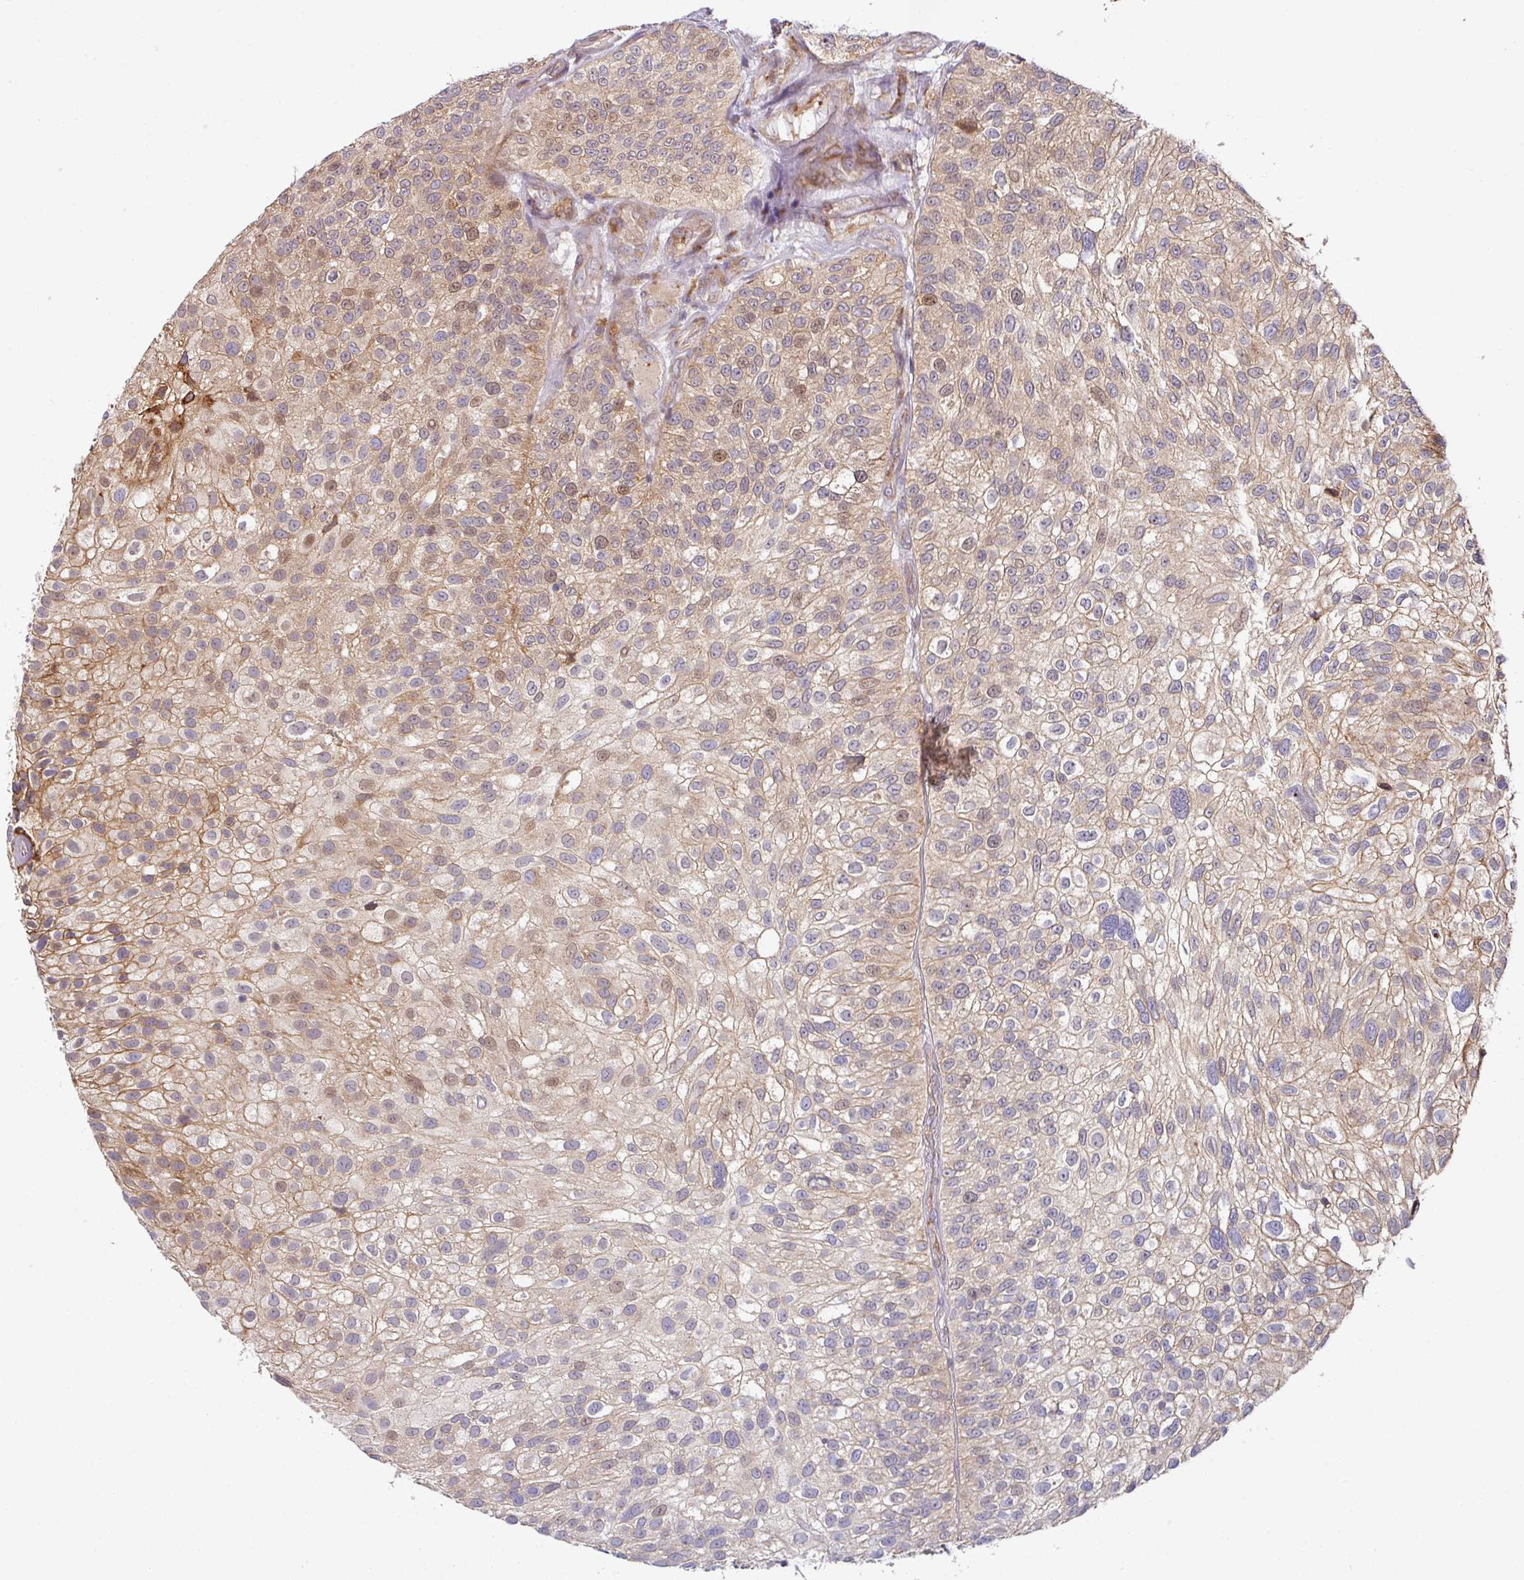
{"staining": {"intensity": "moderate", "quantity": "25%-75%", "location": "cytoplasmic/membranous,nuclear"}, "tissue": "urothelial cancer", "cell_type": "Tumor cells", "image_type": "cancer", "snomed": [{"axis": "morphology", "description": "Urothelial carcinoma, NOS"}, {"axis": "topography", "description": "Urinary bladder"}], "caption": "Protein expression analysis of human transitional cell carcinoma reveals moderate cytoplasmic/membranous and nuclear expression in approximately 25%-75% of tumor cells.", "gene": "CASP2", "patient": {"sex": "male", "age": 87}}